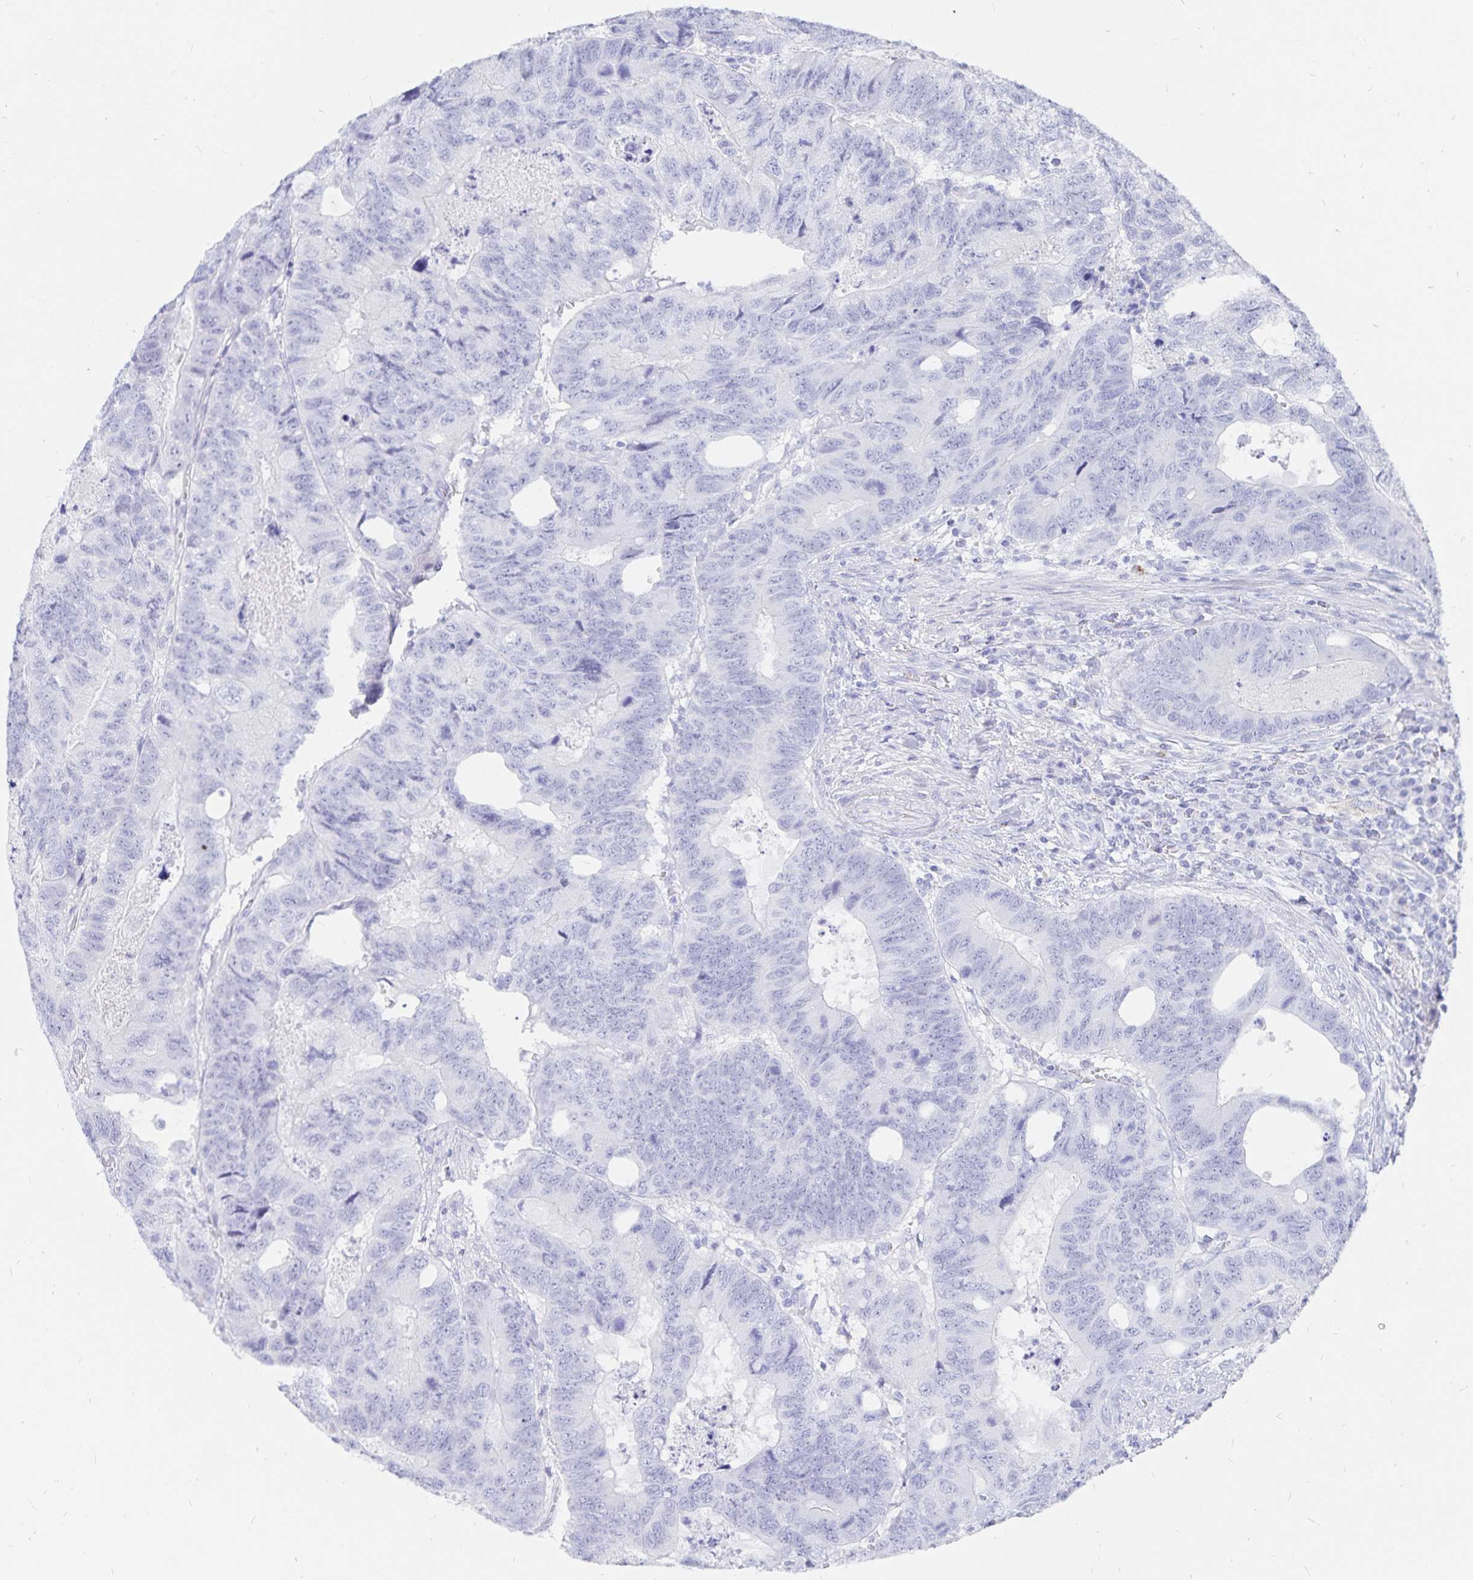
{"staining": {"intensity": "negative", "quantity": "none", "location": "none"}, "tissue": "colorectal cancer", "cell_type": "Tumor cells", "image_type": "cancer", "snomed": [{"axis": "morphology", "description": "Adenocarcinoma, NOS"}, {"axis": "topography", "description": "Colon"}], "caption": "An immunohistochemistry (IHC) histopathology image of adenocarcinoma (colorectal) is shown. There is no staining in tumor cells of adenocarcinoma (colorectal).", "gene": "INSL5", "patient": {"sex": "male", "age": 62}}